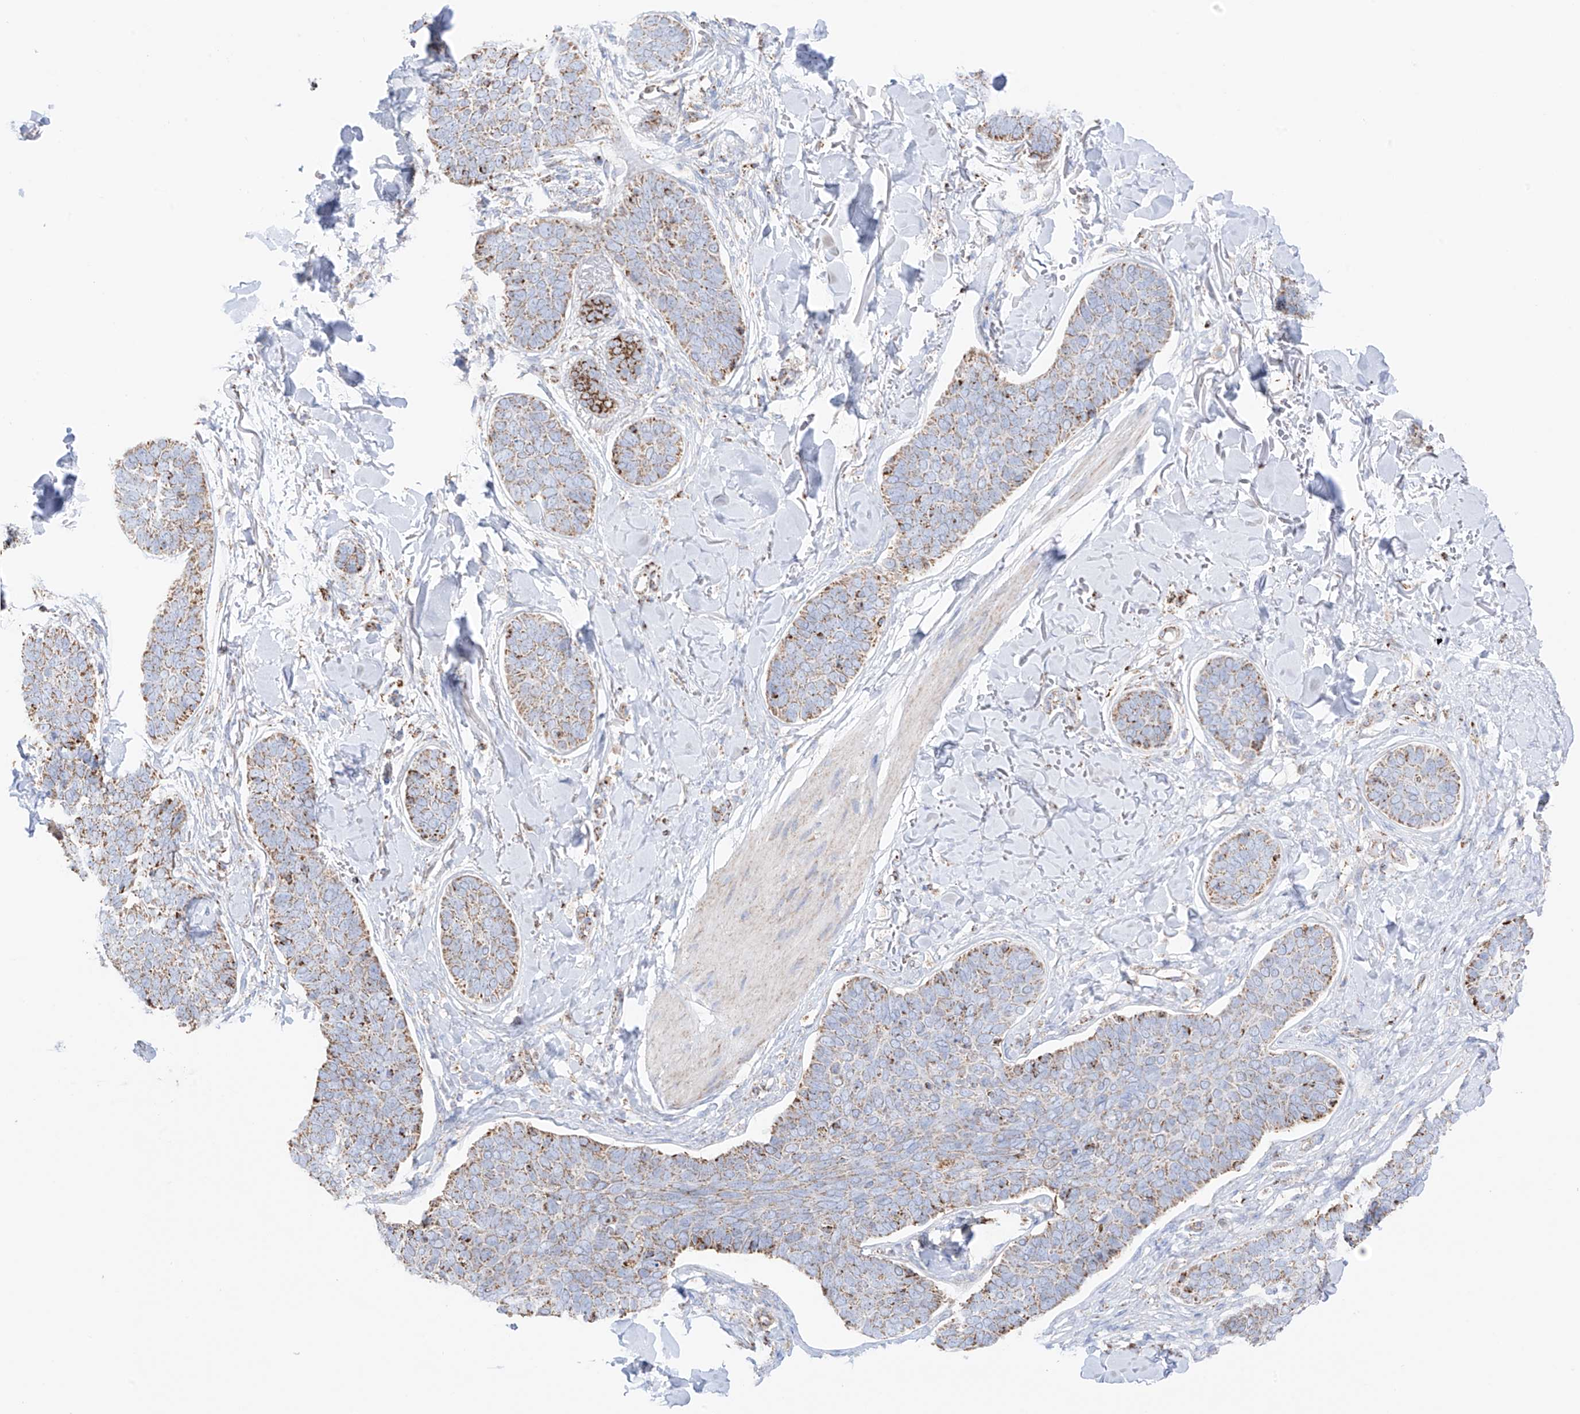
{"staining": {"intensity": "moderate", "quantity": "25%-75%", "location": "cytoplasmic/membranous"}, "tissue": "skin cancer", "cell_type": "Tumor cells", "image_type": "cancer", "snomed": [{"axis": "morphology", "description": "Basal cell carcinoma"}, {"axis": "topography", "description": "Skin"}], "caption": "Immunohistochemistry photomicrograph of human basal cell carcinoma (skin) stained for a protein (brown), which displays medium levels of moderate cytoplasmic/membranous expression in about 25%-75% of tumor cells.", "gene": "XKR3", "patient": {"sex": "male", "age": 85}}